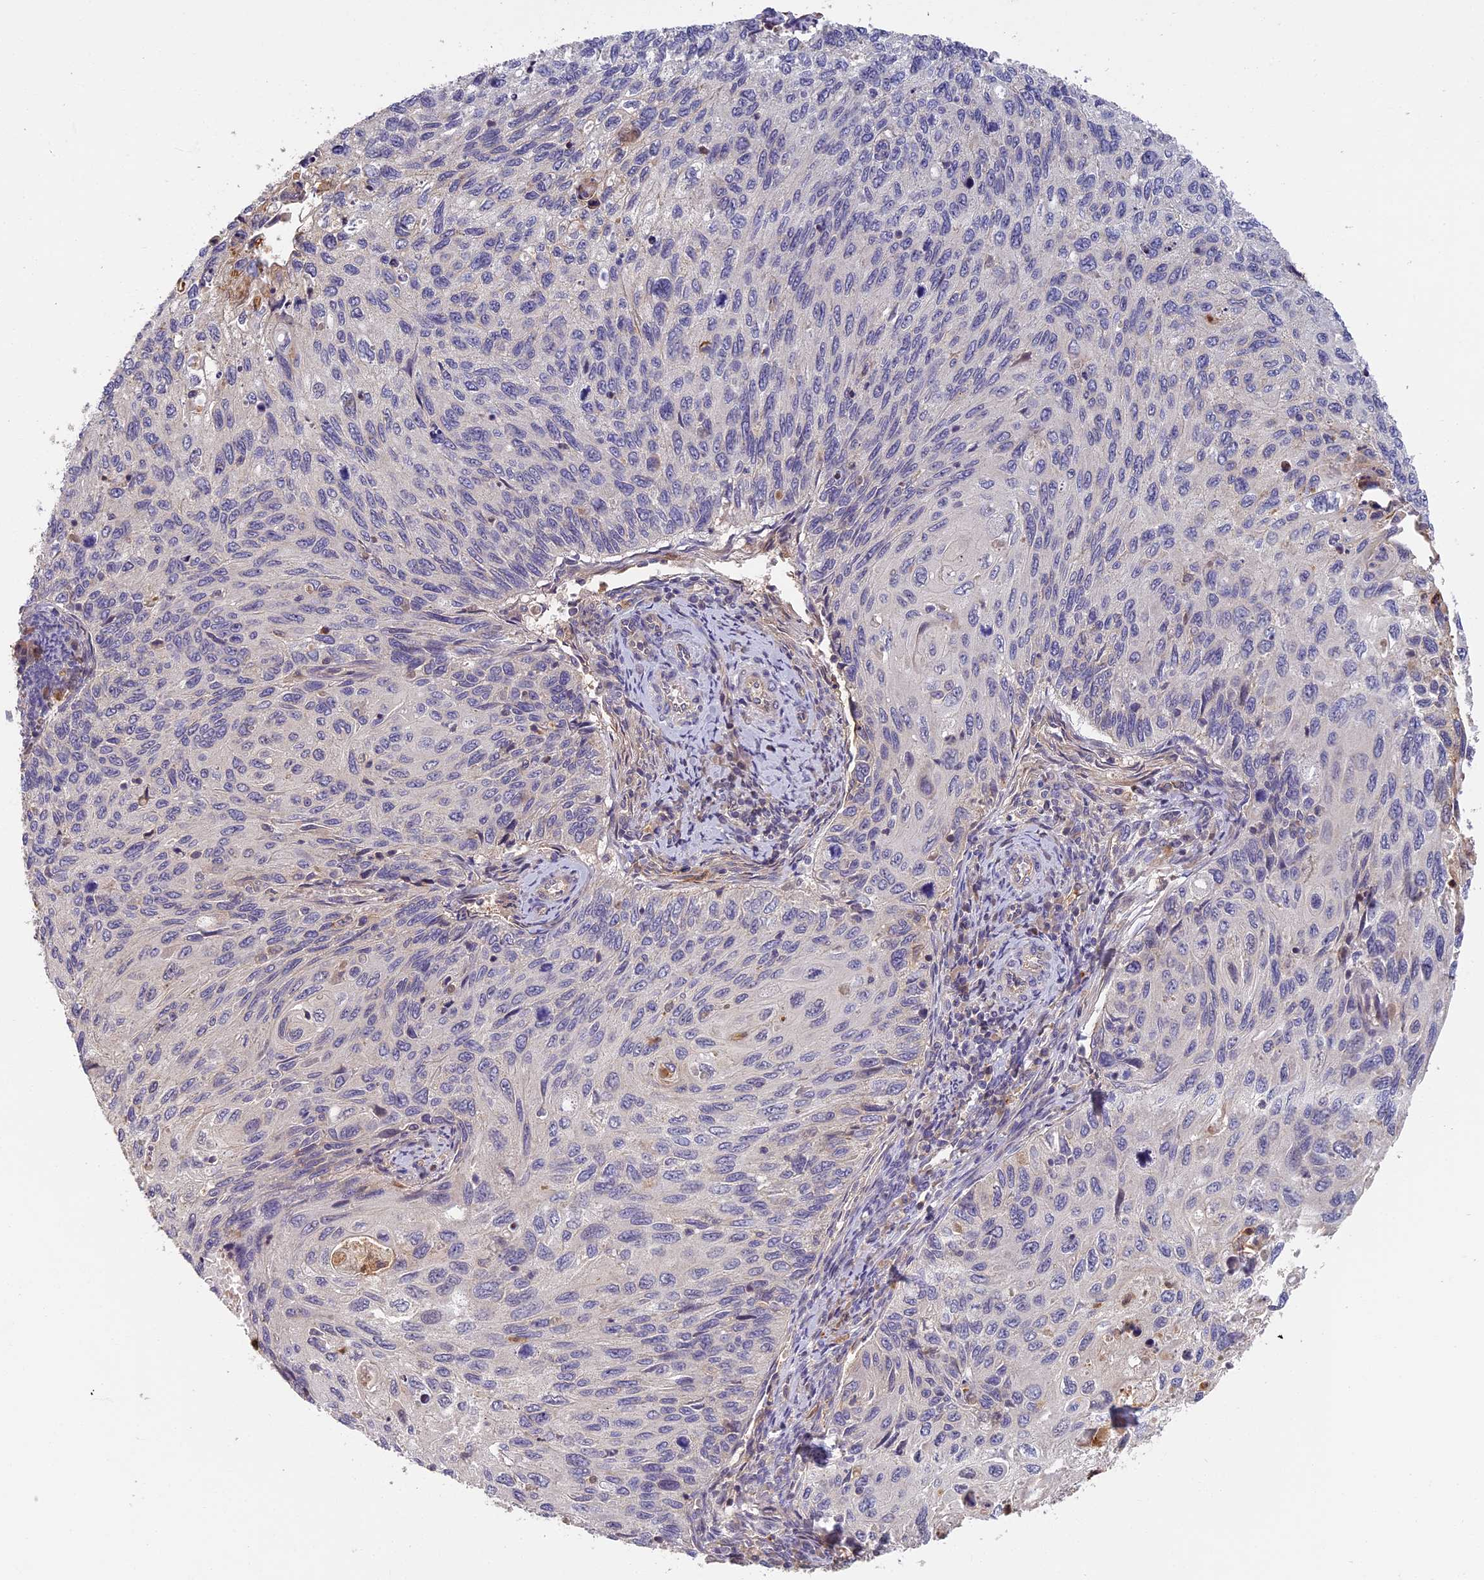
{"staining": {"intensity": "negative", "quantity": "none", "location": "none"}, "tissue": "cervical cancer", "cell_type": "Tumor cells", "image_type": "cancer", "snomed": [{"axis": "morphology", "description": "Squamous cell carcinoma, NOS"}, {"axis": "topography", "description": "Cervix"}], "caption": "The histopathology image exhibits no significant positivity in tumor cells of cervical cancer (squamous cell carcinoma).", "gene": "AP4E1", "patient": {"sex": "female", "age": 70}}